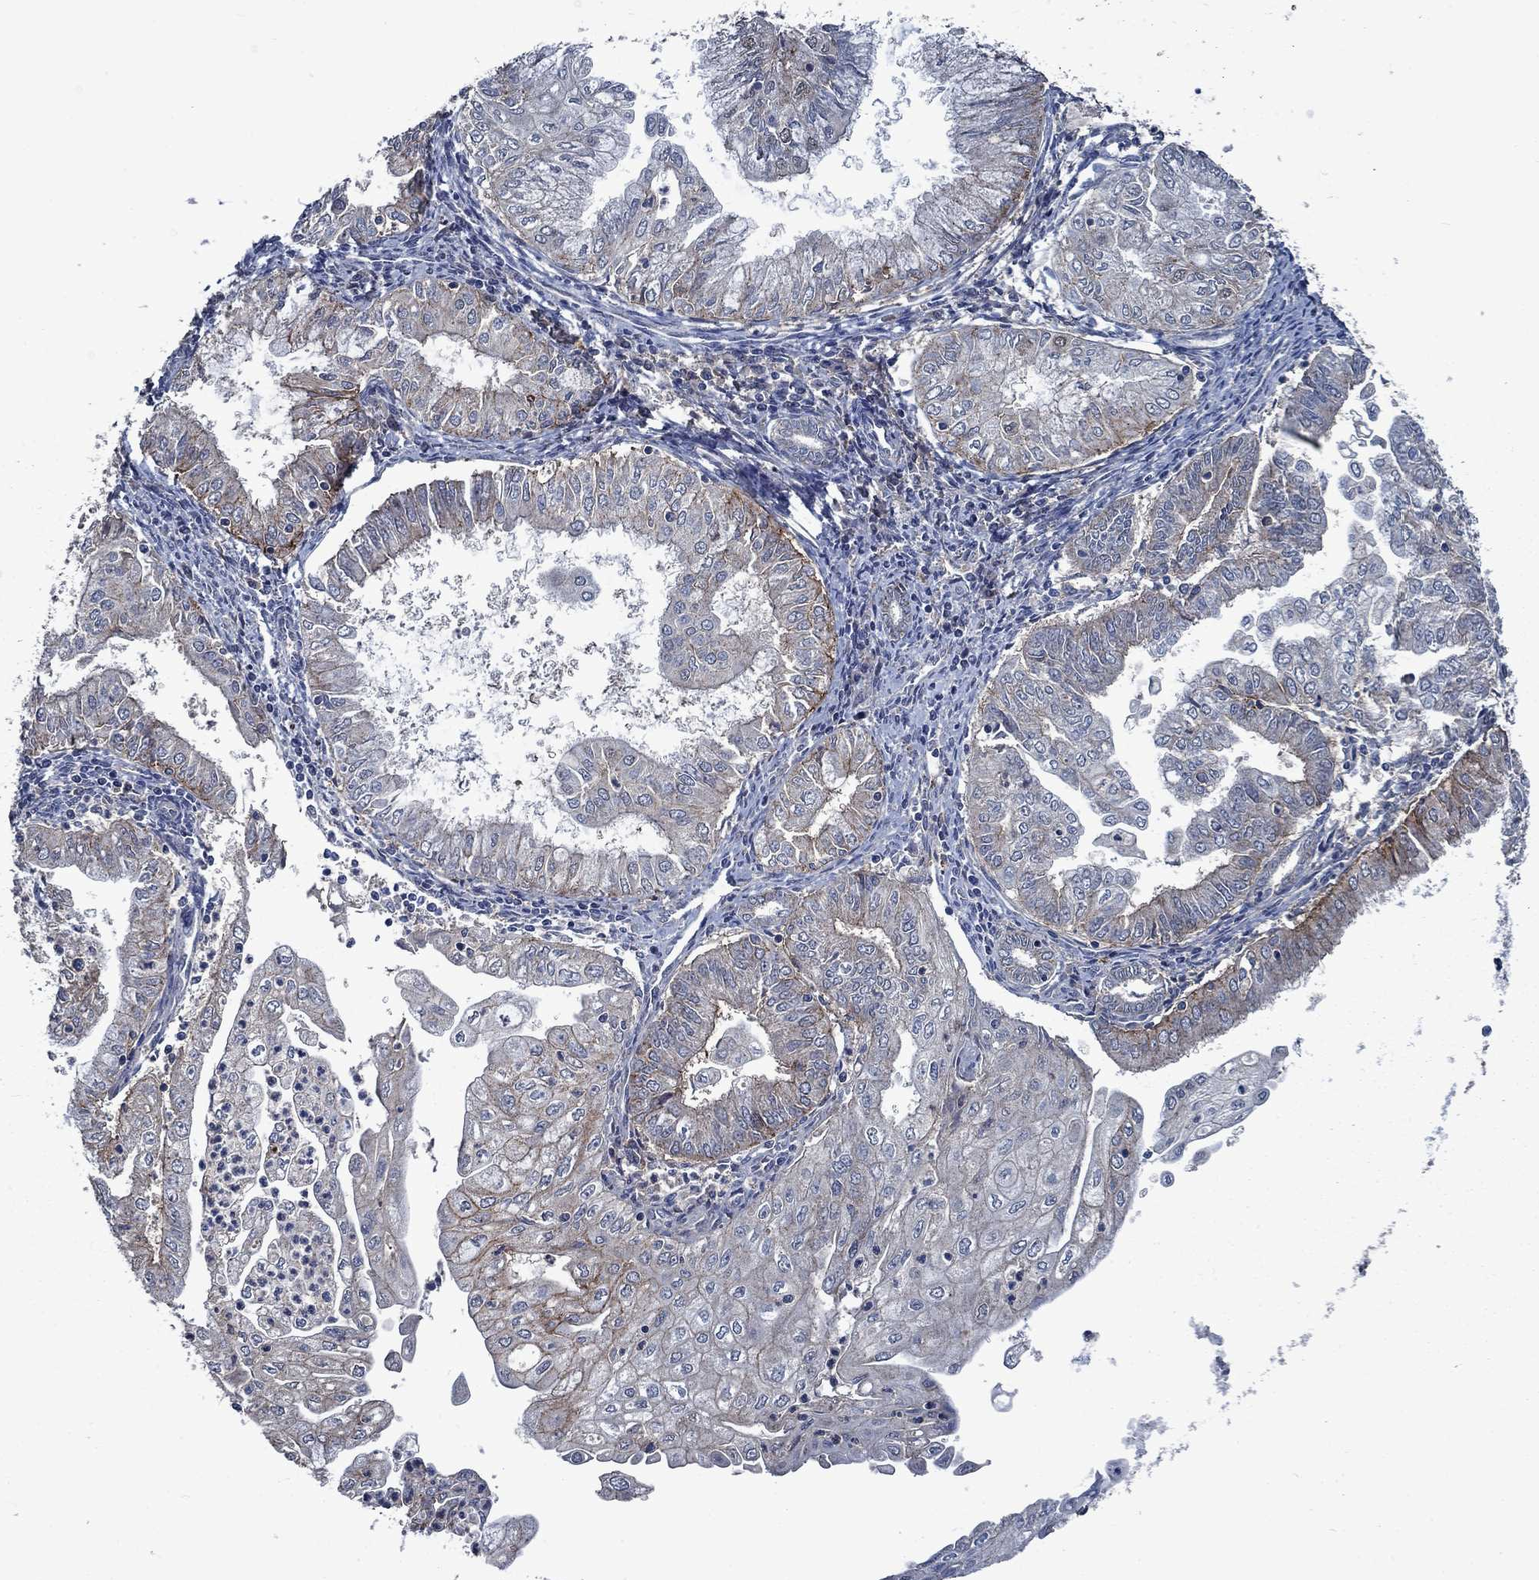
{"staining": {"intensity": "moderate", "quantity": "25%-75%", "location": "cytoplasmic/membranous"}, "tissue": "endometrial cancer", "cell_type": "Tumor cells", "image_type": "cancer", "snomed": [{"axis": "morphology", "description": "Adenocarcinoma, NOS"}, {"axis": "topography", "description": "Endometrium"}], "caption": "DAB (3,3'-diaminobenzidine) immunohistochemical staining of adenocarcinoma (endometrial) shows moderate cytoplasmic/membranous protein expression in about 25%-75% of tumor cells.", "gene": "SLC44A1", "patient": {"sex": "female", "age": 56}}